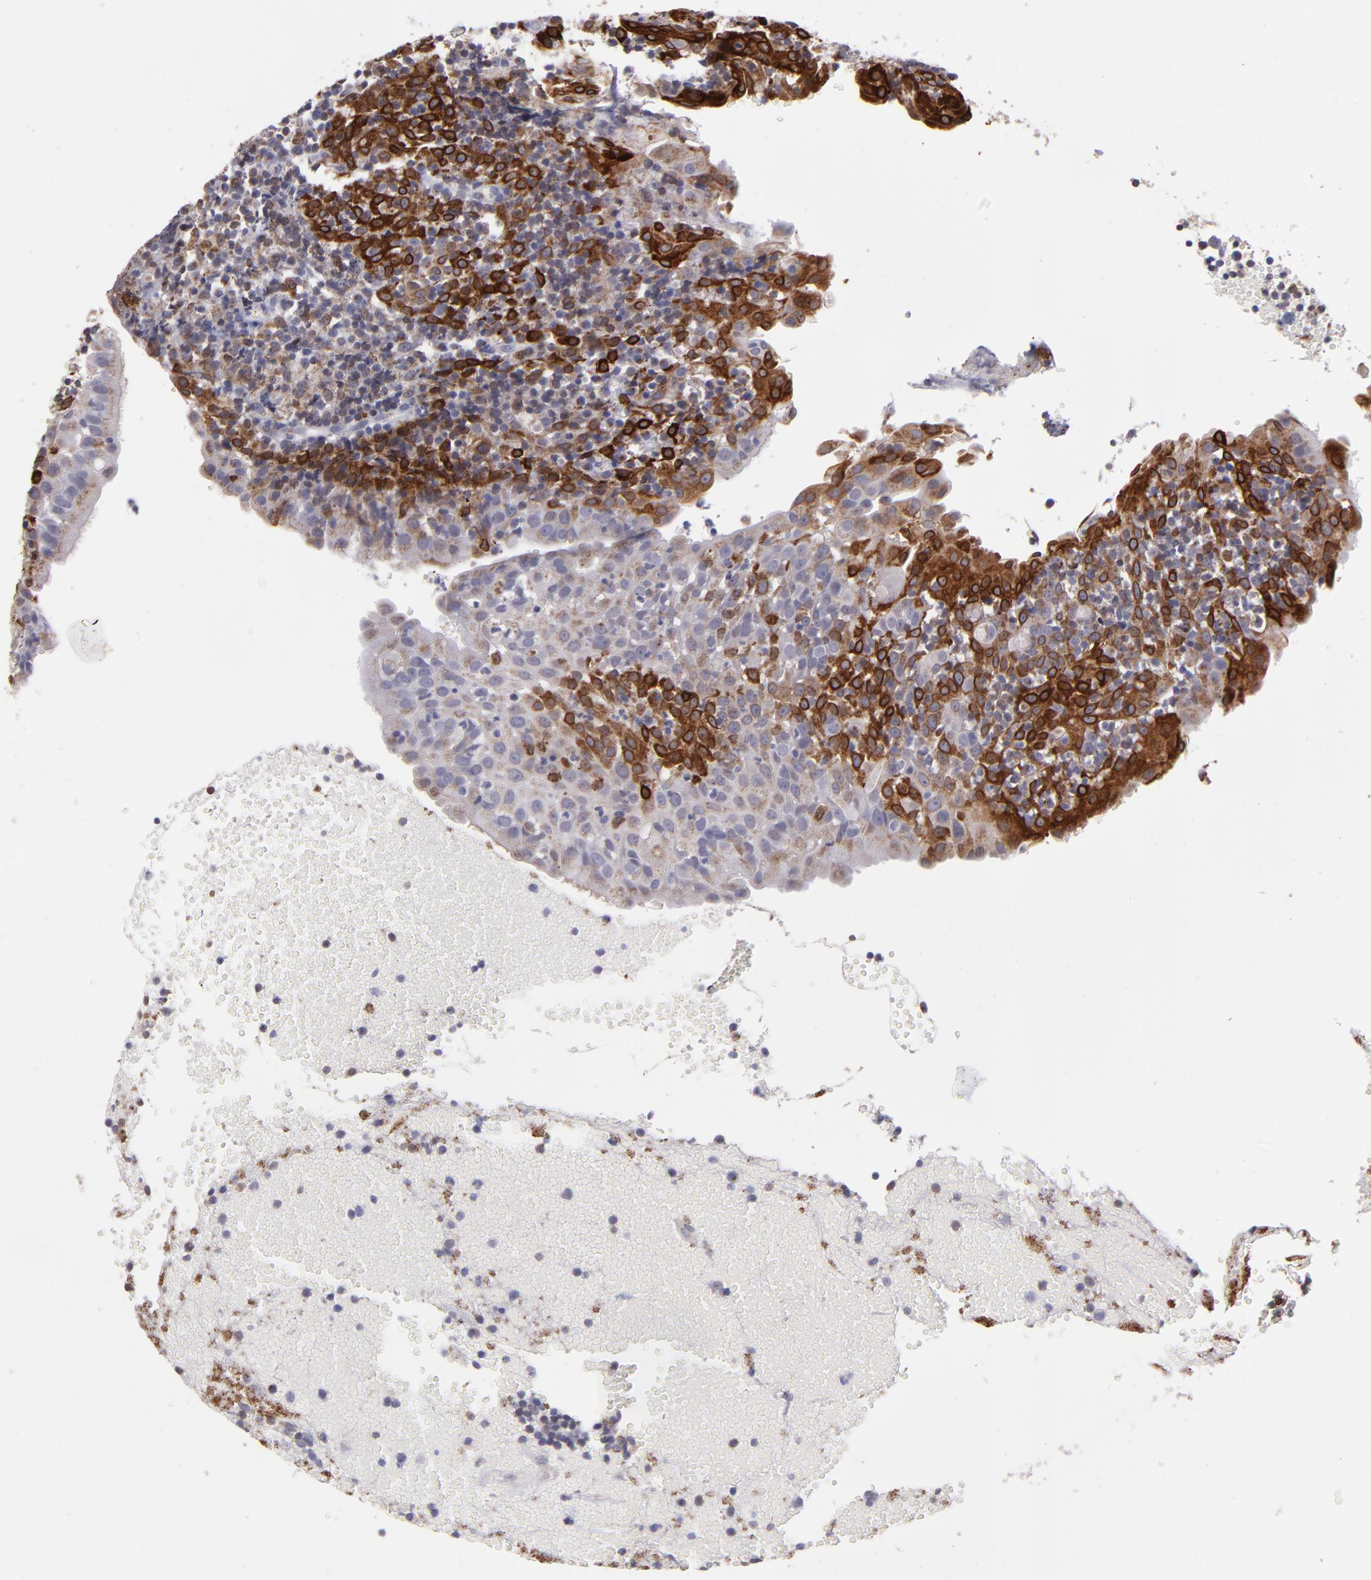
{"staining": {"intensity": "weak", "quantity": "<25%", "location": "cytoplasmic/membranous"}, "tissue": "tonsil", "cell_type": "Germinal center cells", "image_type": "normal", "snomed": [{"axis": "morphology", "description": "Normal tissue, NOS"}, {"axis": "topography", "description": "Tonsil"}], "caption": "Tonsil was stained to show a protein in brown. There is no significant staining in germinal center cells. (IHC, brightfield microscopy, high magnification).", "gene": "PTGS1", "patient": {"sex": "female", "age": 40}}